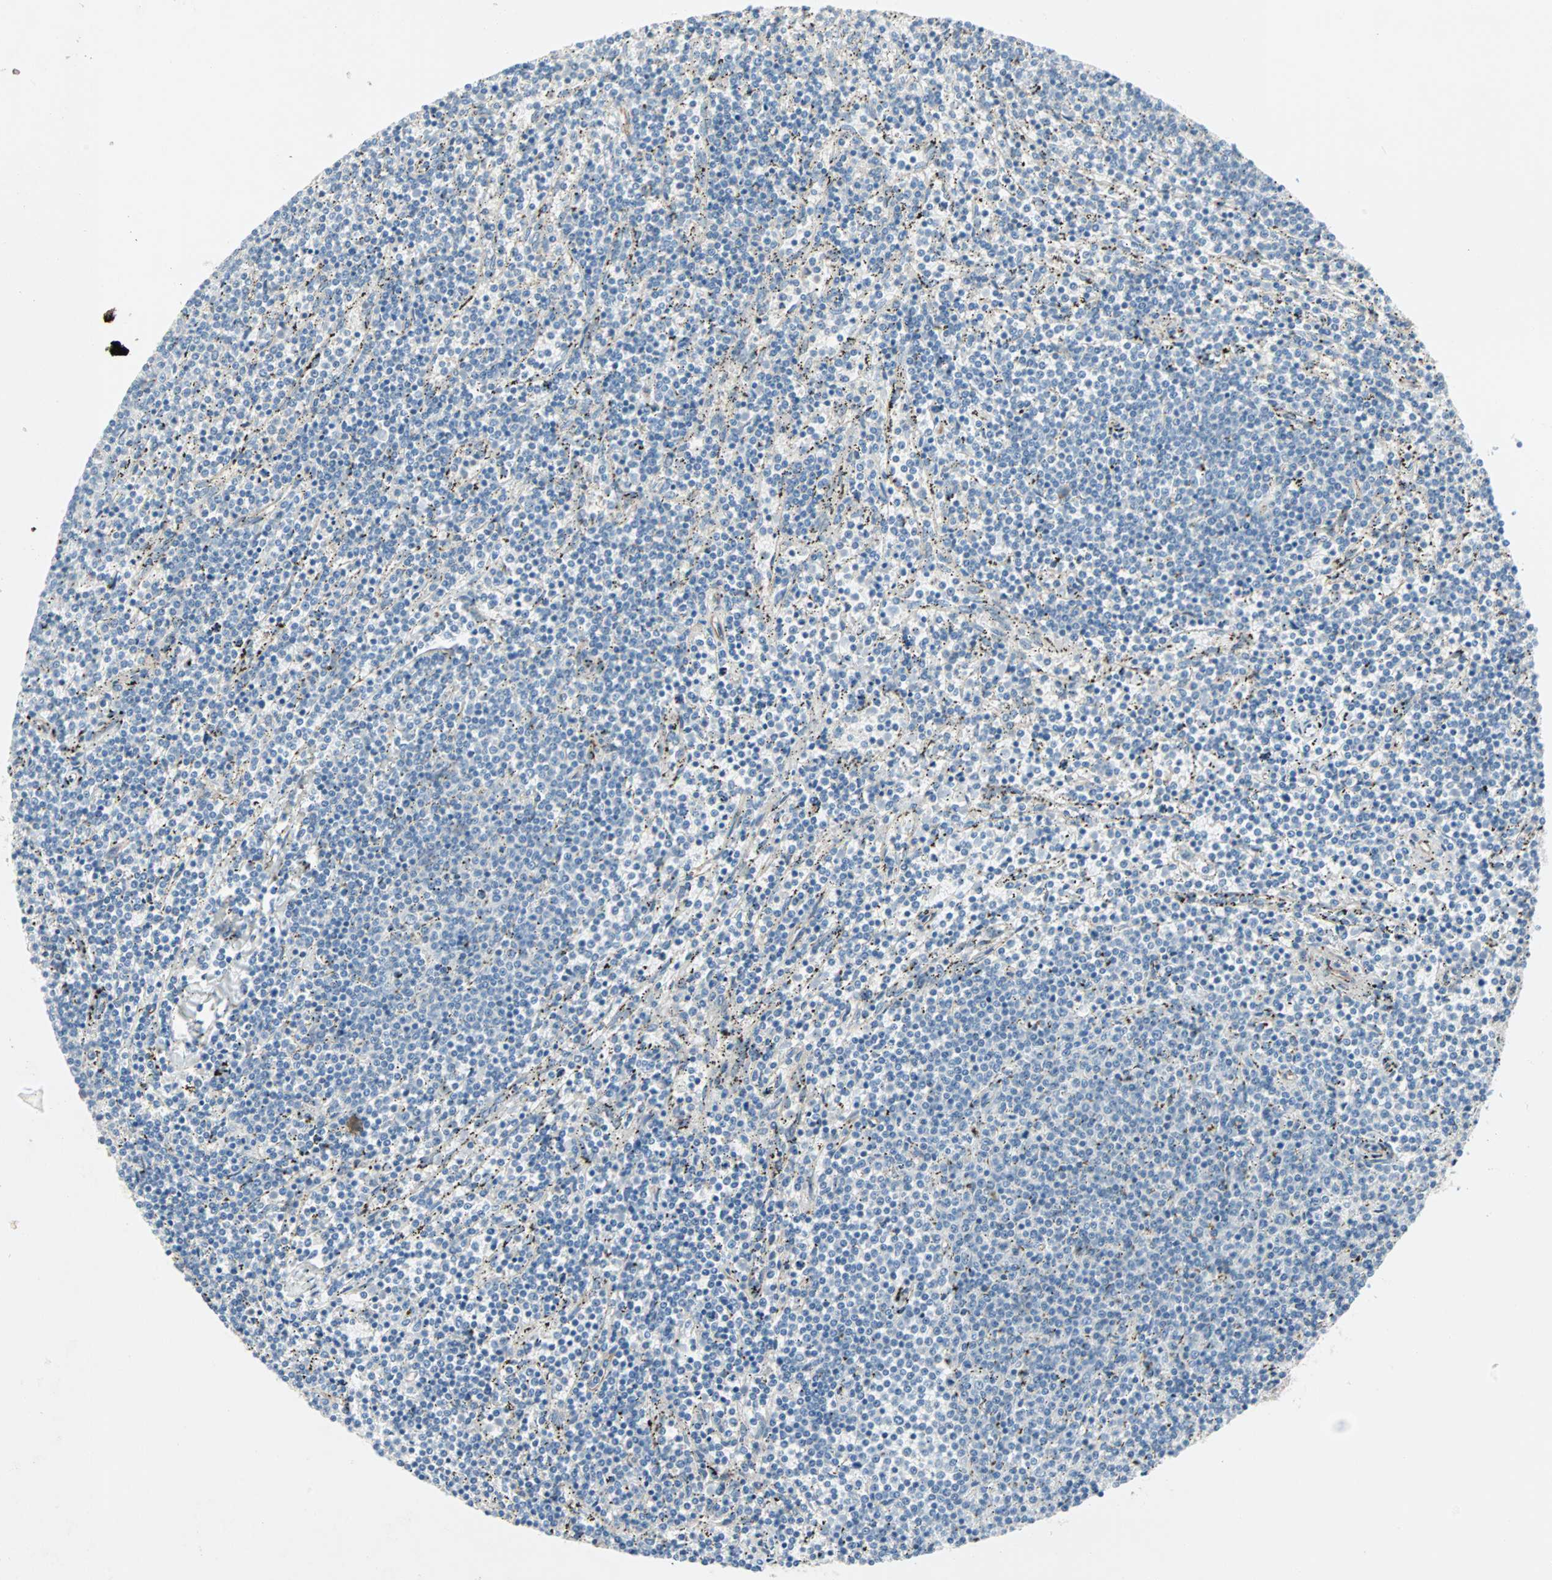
{"staining": {"intensity": "negative", "quantity": "none", "location": "none"}, "tissue": "lymphoma", "cell_type": "Tumor cells", "image_type": "cancer", "snomed": [{"axis": "morphology", "description": "Malignant lymphoma, non-Hodgkin's type, Low grade"}, {"axis": "topography", "description": "Spleen"}], "caption": "Histopathology image shows no protein staining in tumor cells of lymphoma tissue. (DAB (3,3'-diaminobenzidine) immunohistochemistry, high magnification).", "gene": "CAND2", "patient": {"sex": "female", "age": 50}}